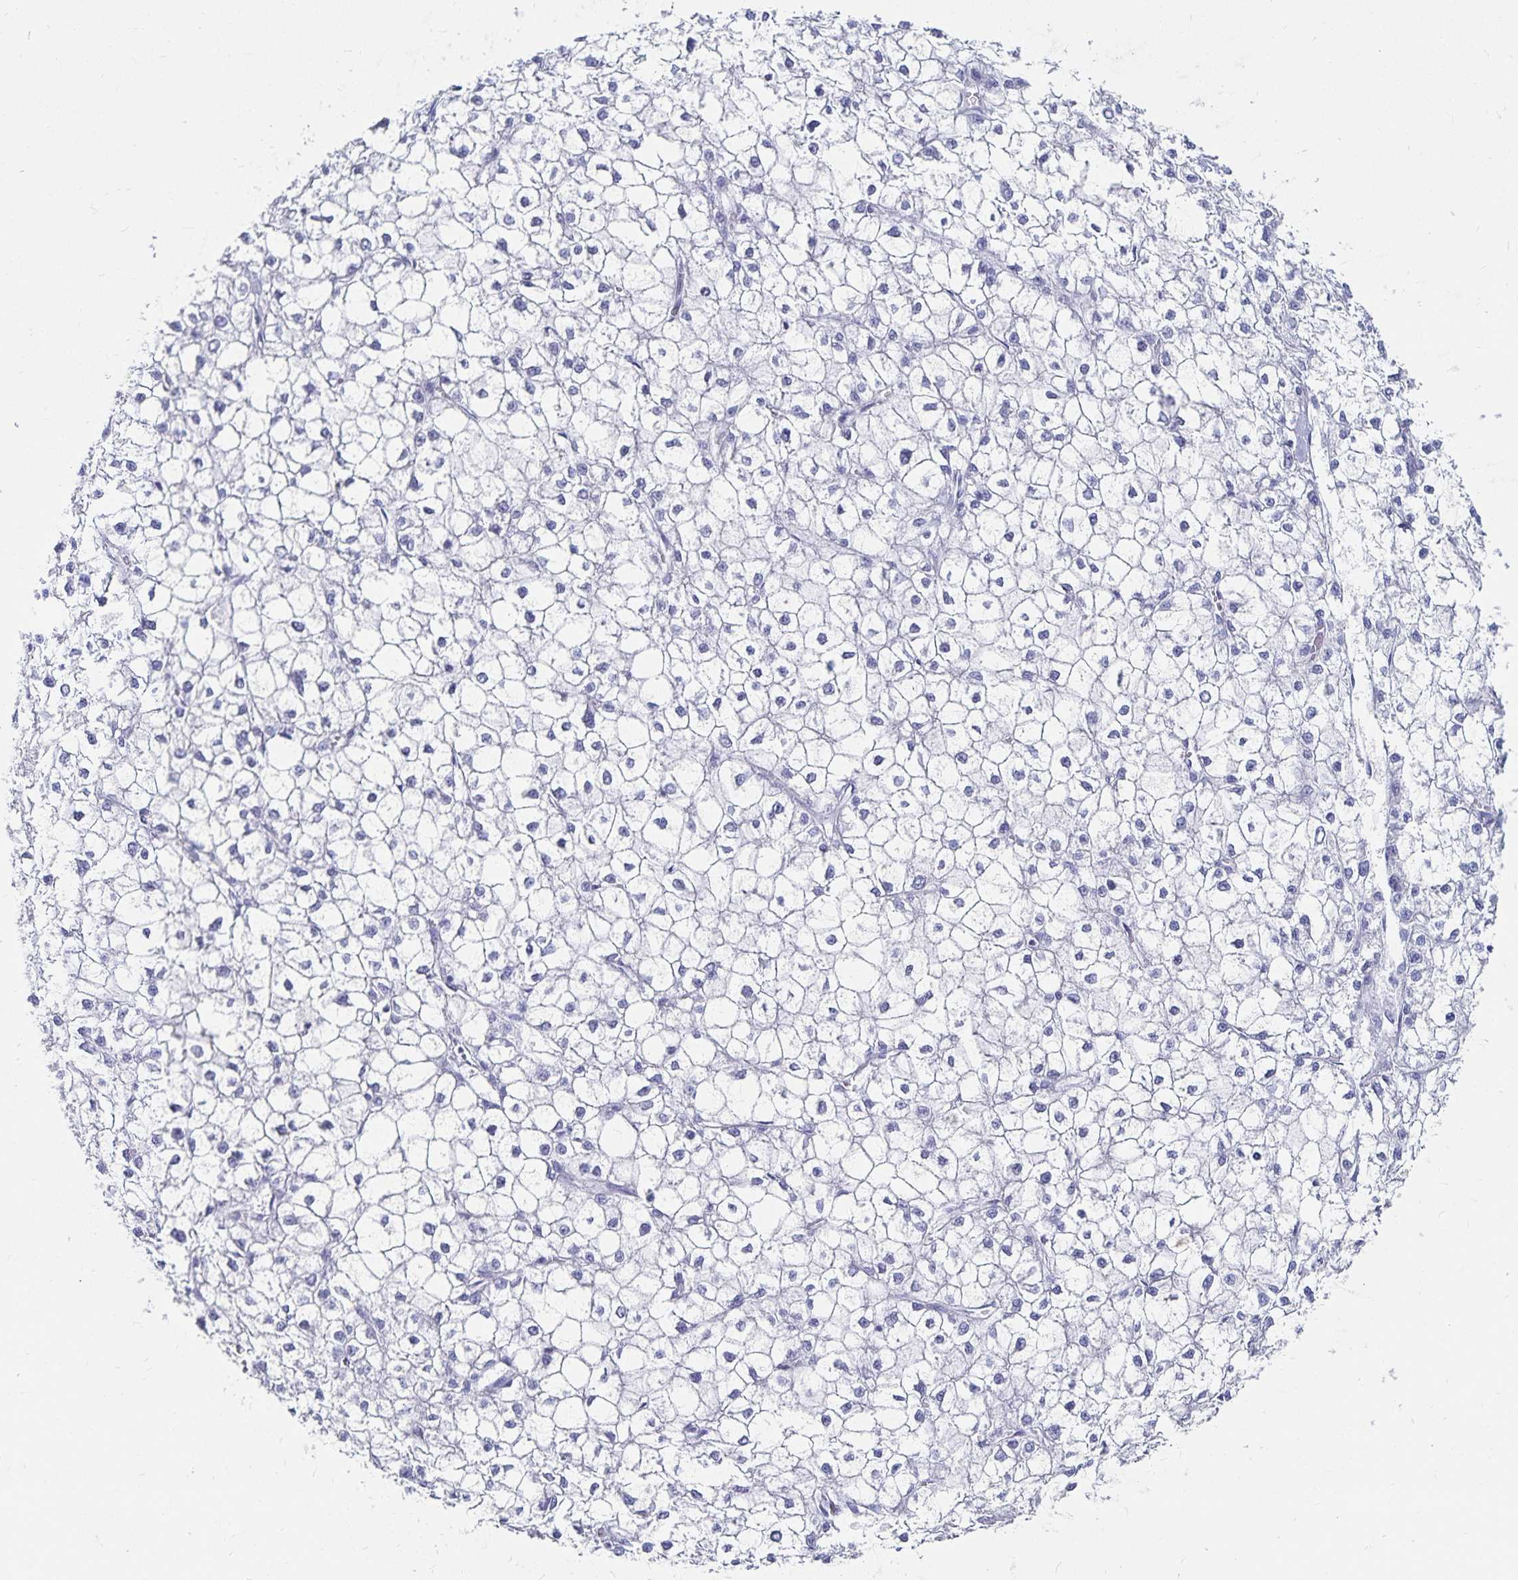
{"staining": {"intensity": "negative", "quantity": "none", "location": "none"}, "tissue": "liver cancer", "cell_type": "Tumor cells", "image_type": "cancer", "snomed": [{"axis": "morphology", "description": "Carcinoma, Hepatocellular, NOS"}, {"axis": "topography", "description": "Liver"}], "caption": "There is no significant staining in tumor cells of liver cancer (hepatocellular carcinoma). The staining is performed using DAB (3,3'-diaminobenzidine) brown chromogen with nuclei counter-stained in using hematoxylin.", "gene": "TNIP1", "patient": {"sex": "female", "age": 43}}